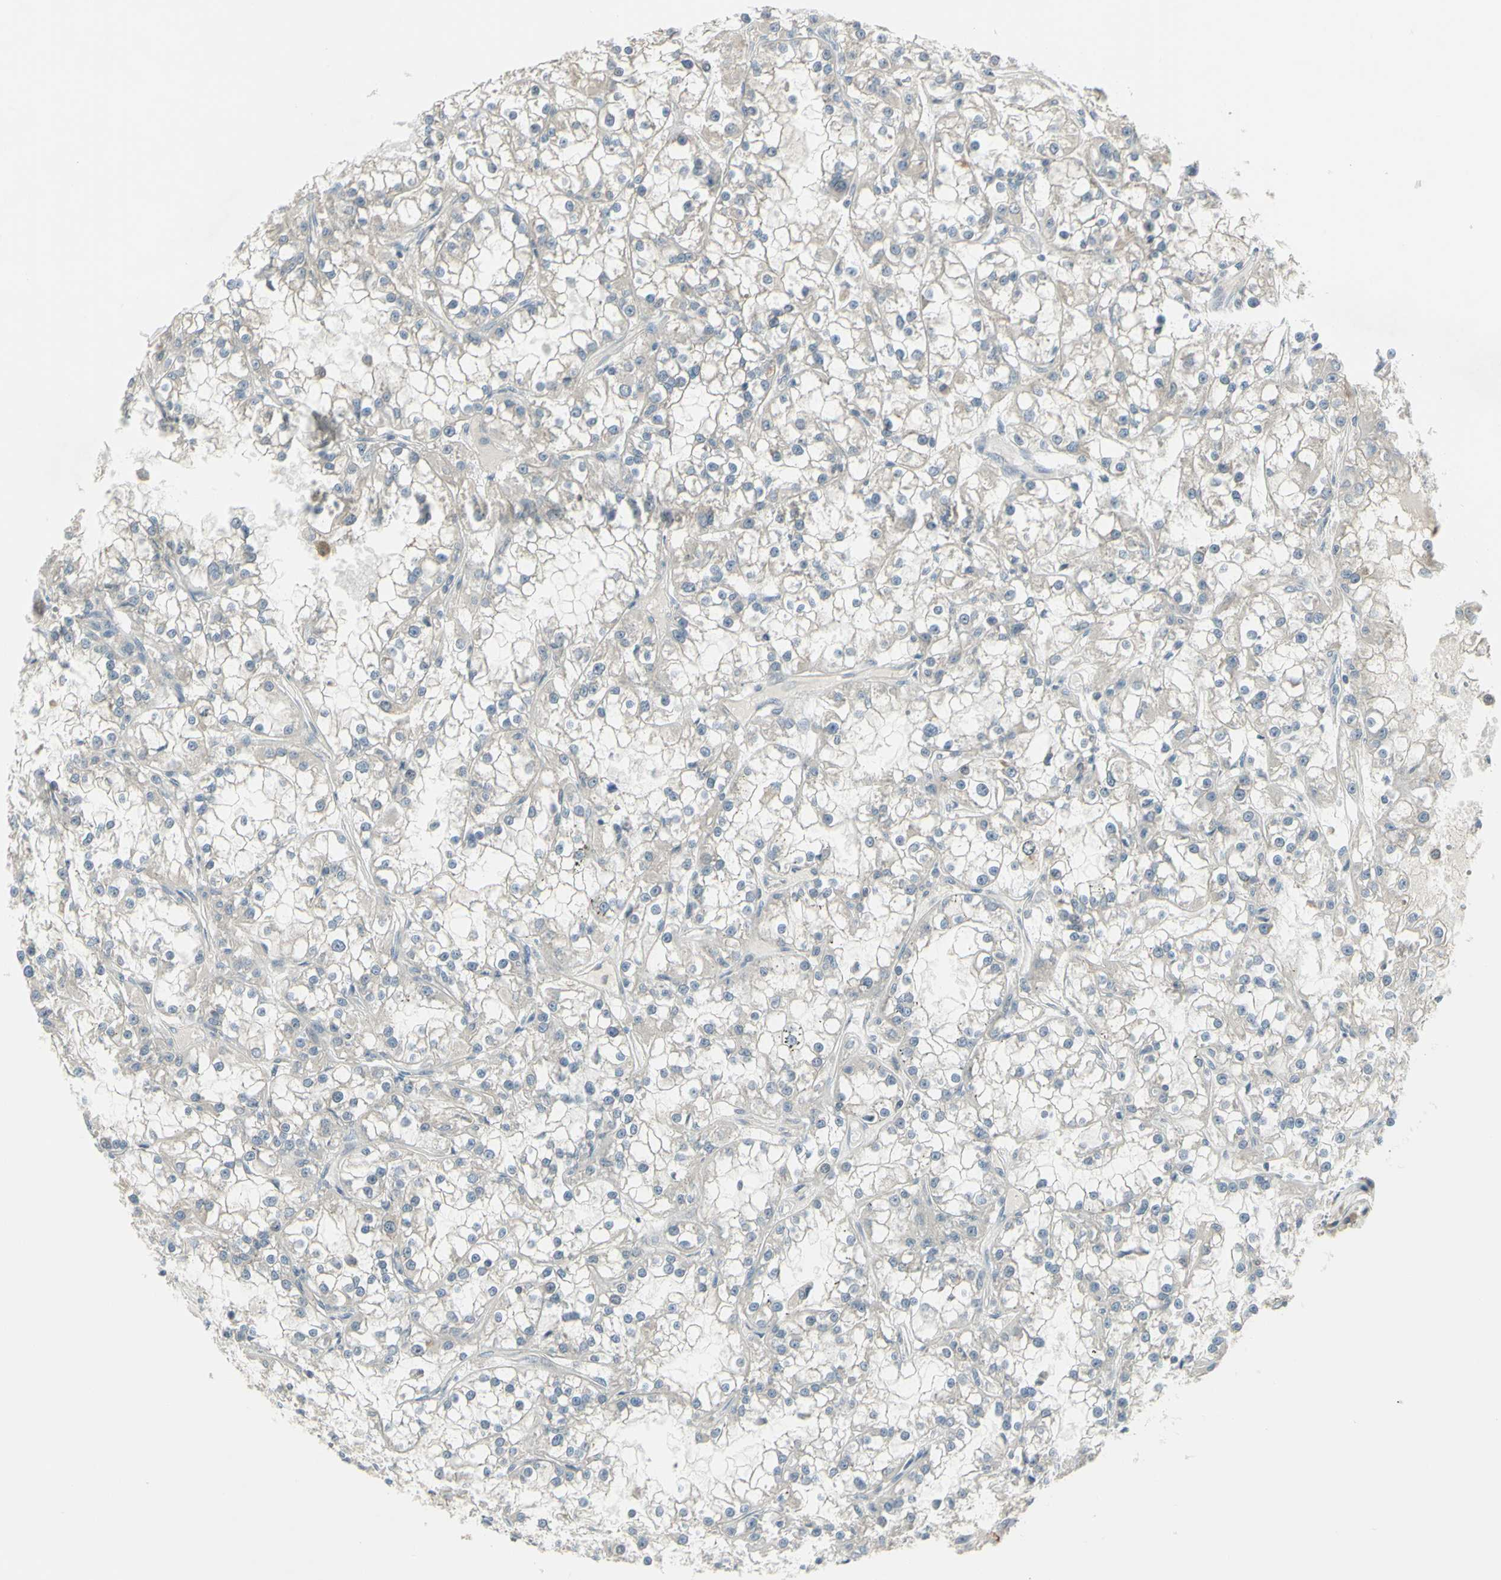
{"staining": {"intensity": "weak", "quantity": "25%-75%", "location": "cytoplasmic/membranous"}, "tissue": "renal cancer", "cell_type": "Tumor cells", "image_type": "cancer", "snomed": [{"axis": "morphology", "description": "Adenocarcinoma, NOS"}, {"axis": "topography", "description": "Kidney"}], "caption": "About 25%-75% of tumor cells in human renal cancer (adenocarcinoma) exhibit weak cytoplasmic/membranous protein positivity as visualized by brown immunohistochemical staining.", "gene": "CCNB2", "patient": {"sex": "female", "age": 52}}